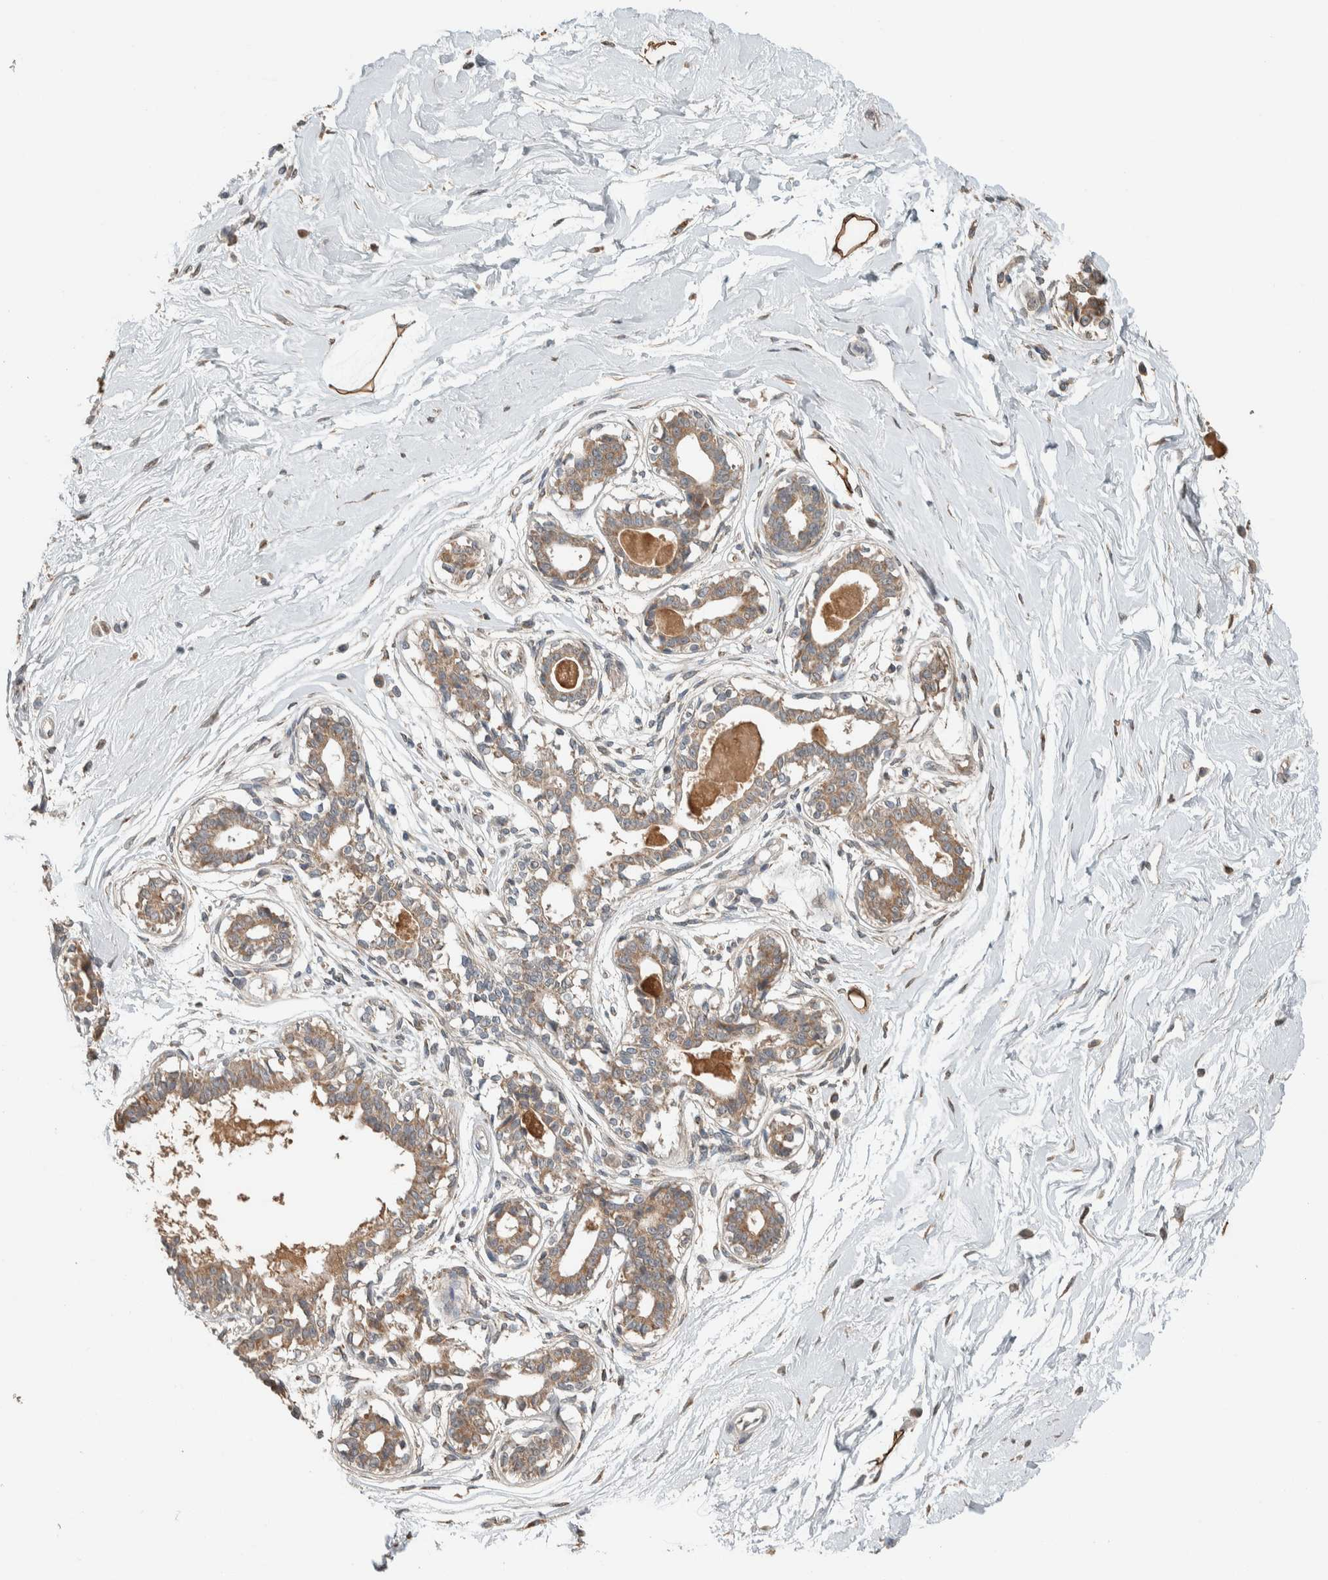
{"staining": {"intensity": "moderate", "quantity": ">75%", "location": "cytoplasmic/membranous"}, "tissue": "breast", "cell_type": "Adipocytes", "image_type": "normal", "snomed": [{"axis": "morphology", "description": "Normal tissue, NOS"}, {"axis": "topography", "description": "Breast"}], "caption": "A brown stain labels moderate cytoplasmic/membranous staining of a protein in adipocytes of unremarkable breast. (DAB IHC, brown staining for protein, blue staining for nuclei).", "gene": "NBR1", "patient": {"sex": "female", "age": 45}}